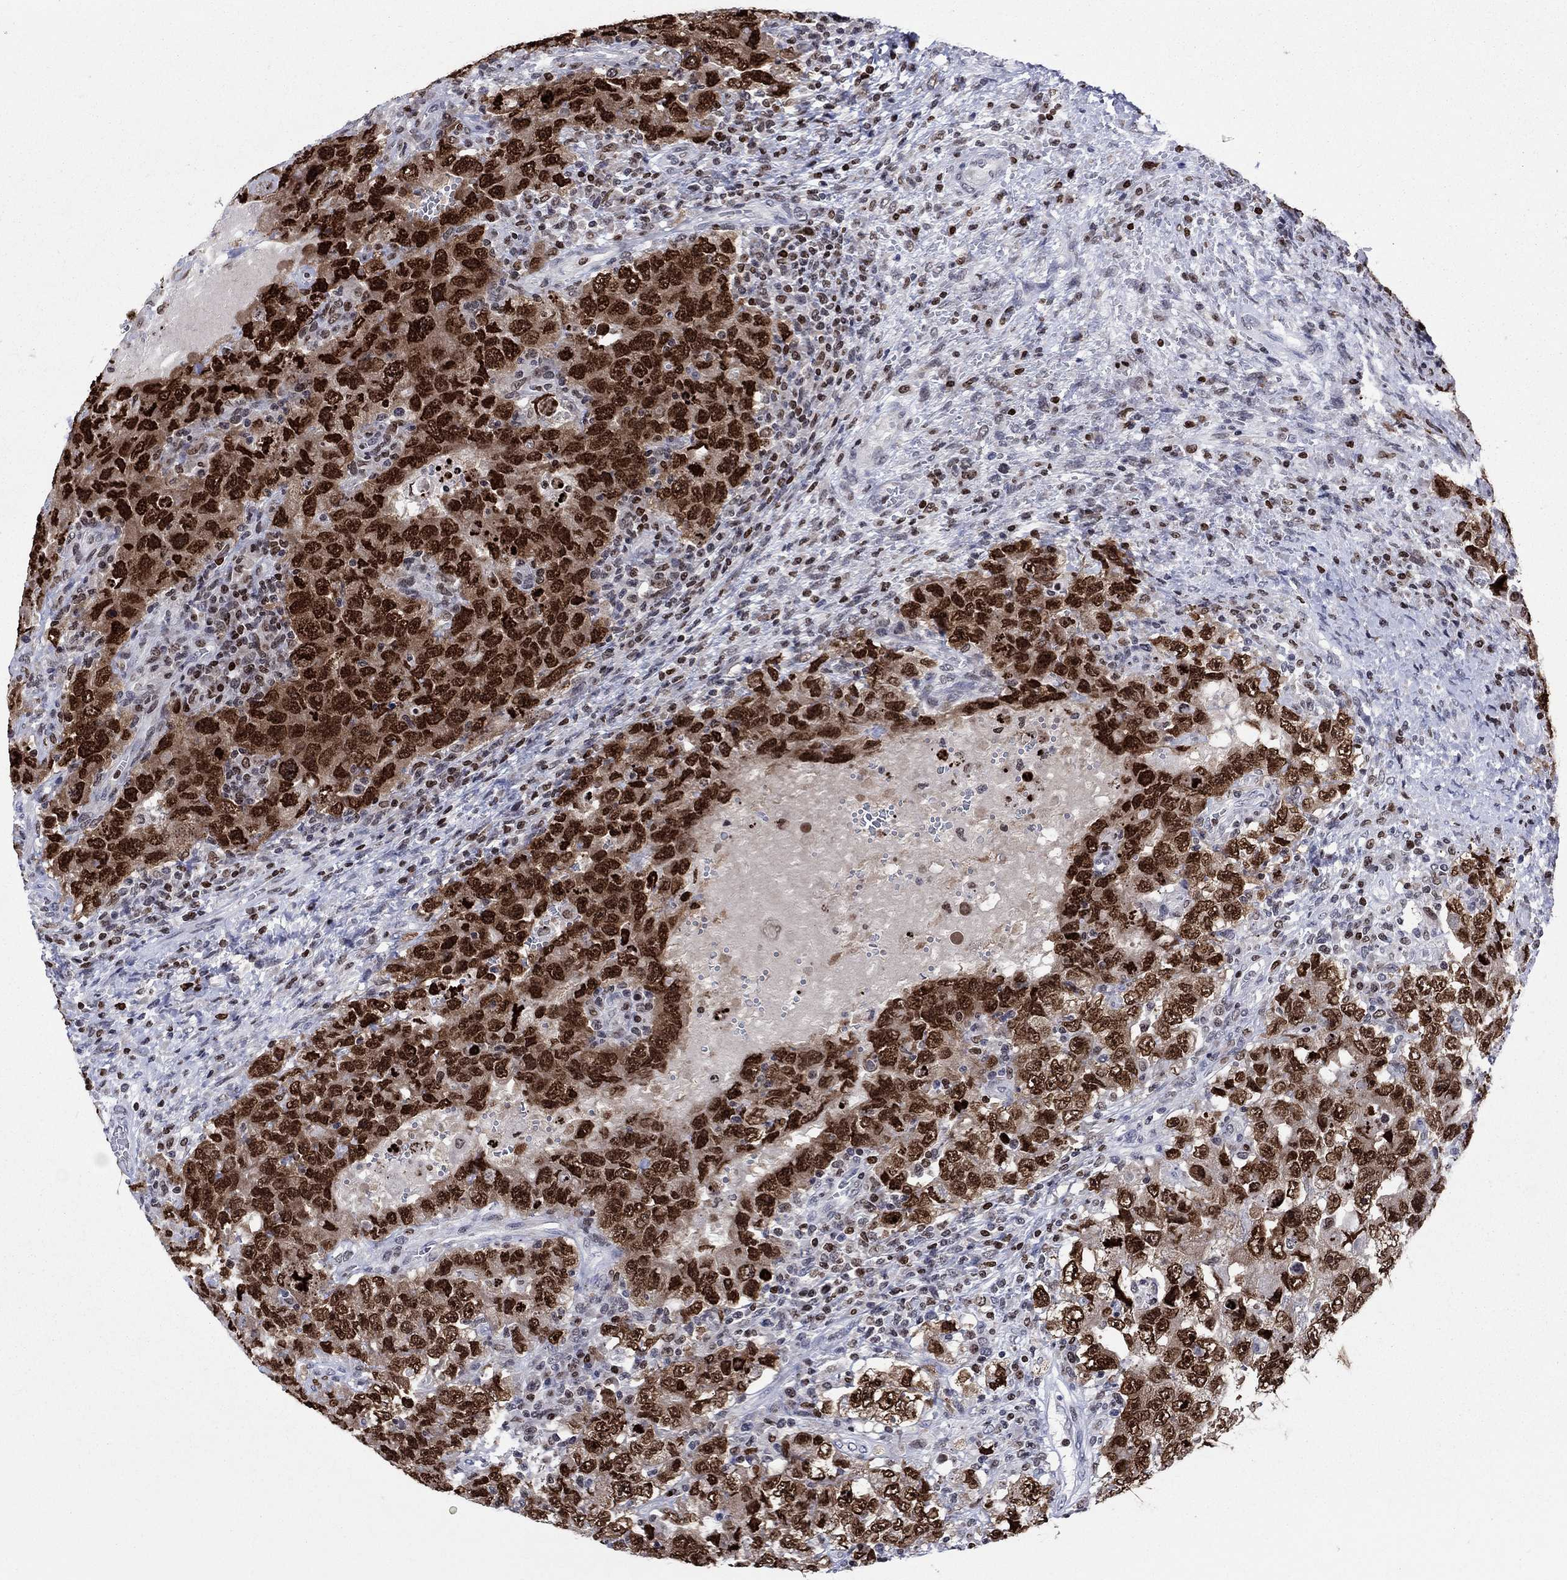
{"staining": {"intensity": "strong", "quantity": "25%-75%", "location": "nuclear"}, "tissue": "testis cancer", "cell_type": "Tumor cells", "image_type": "cancer", "snomed": [{"axis": "morphology", "description": "Carcinoma, Embryonal, NOS"}, {"axis": "topography", "description": "Testis"}], "caption": "Immunohistochemical staining of human embryonal carcinoma (testis) demonstrates strong nuclear protein expression in about 25%-75% of tumor cells. Using DAB (3,3'-diaminobenzidine) (brown) and hematoxylin (blue) stains, captured at high magnification using brightfield microscopy.", "gene": "HMGA1", "patient": {"sex": "male", "age": 26}}